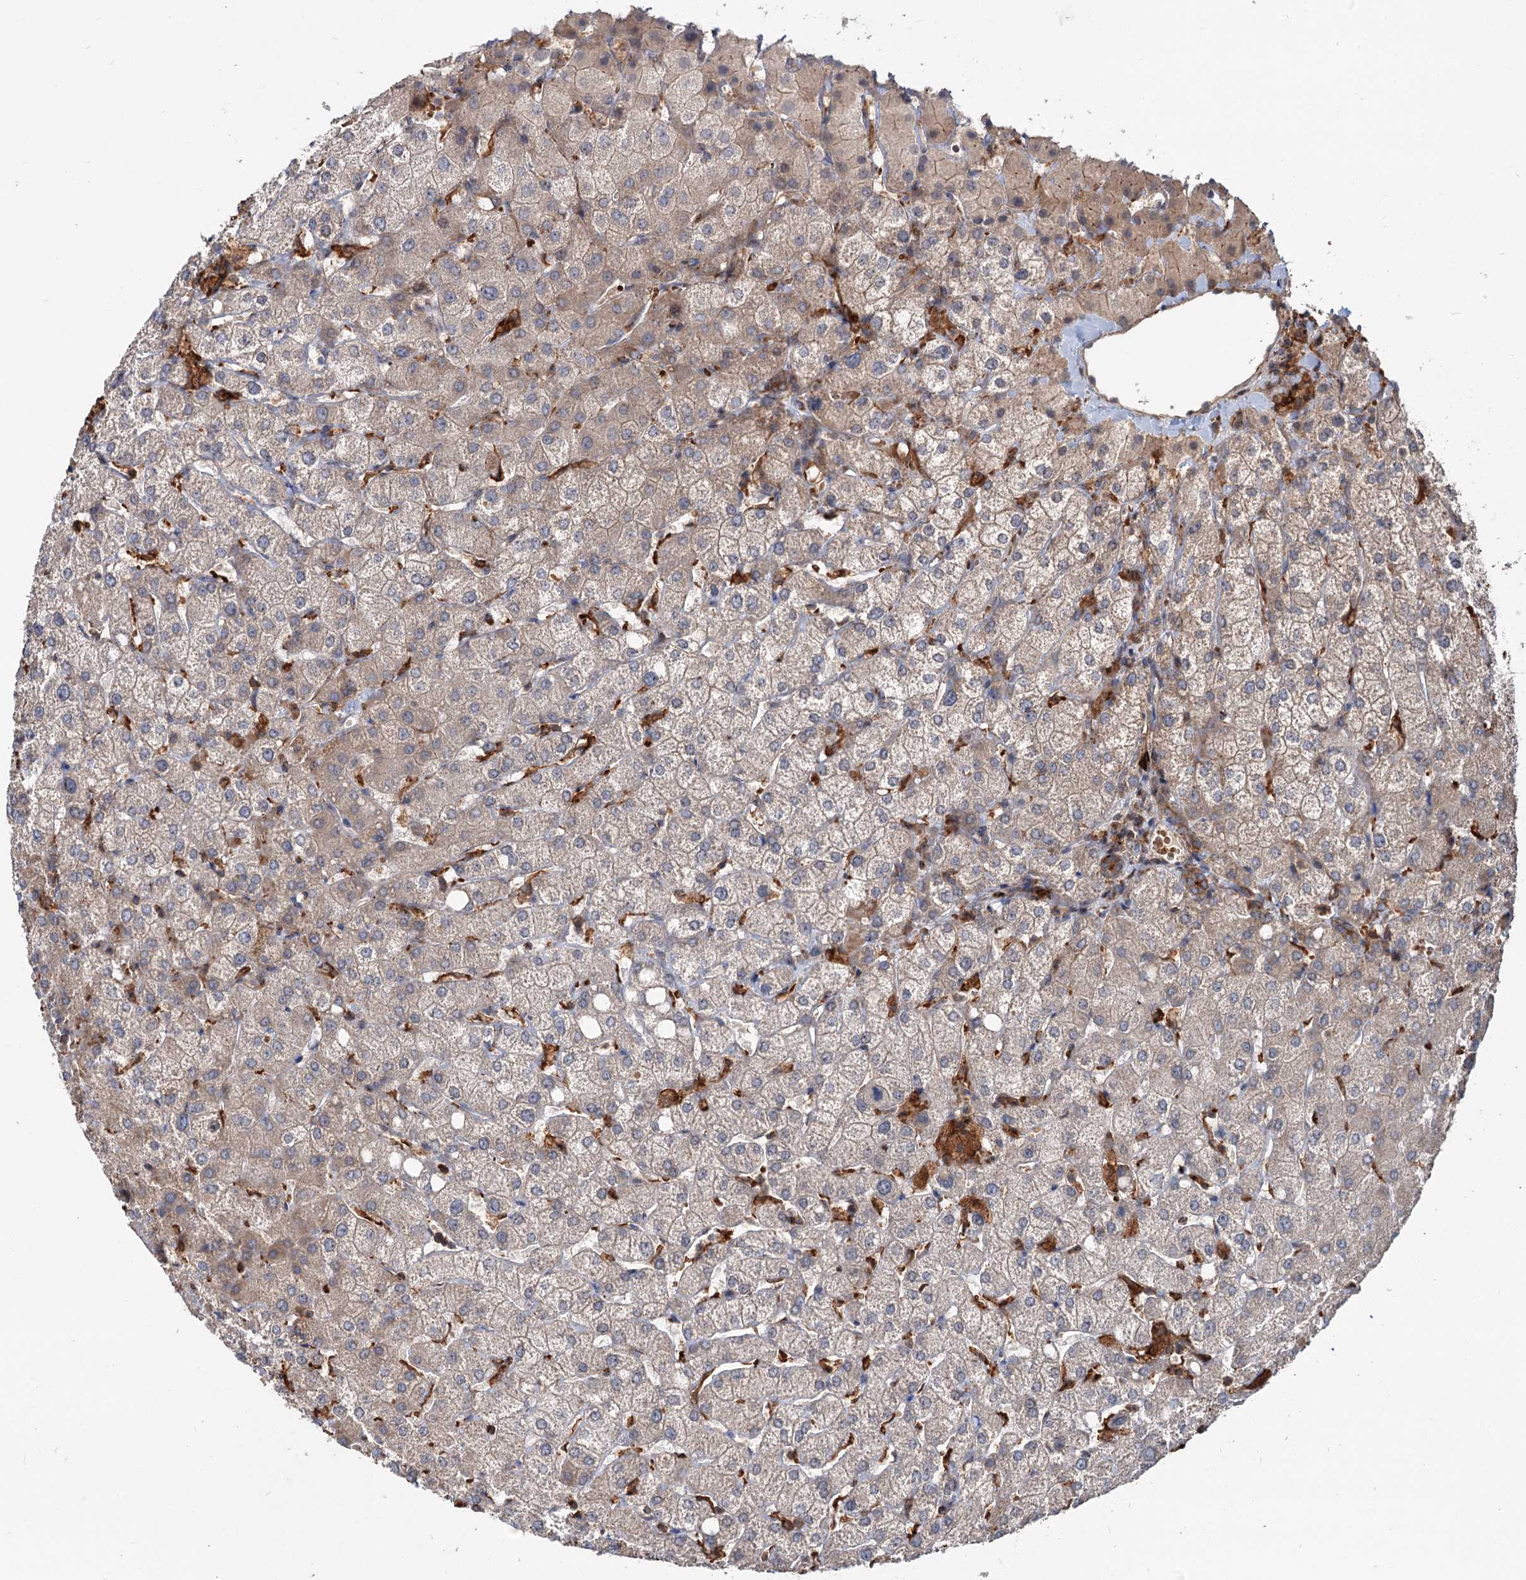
{"staining": {"intensity": "moderate", "quantity": ">75%", "location": "cytoplasmic/membranous"}, "tissue": "liver", "cell_type": "Cholangiocytes", "image_type": "normal", "snomed": [{"axis": "morphology", "description": "Normal tissue, NOS"}, {"axis": "topography", "description": "Liver"}], "caption": "A medium amount of moderate cytoplasmic/membranous expression is seen in approximately >75% of cholangiocytes in unremarkable liver. The protein is stained brown, and the nuclei are stained in blue (DAB IHC with brightfield microscopy, high magnification).", "gene": "GRIP1", "patient": {"sex": "female", "age": 54}}